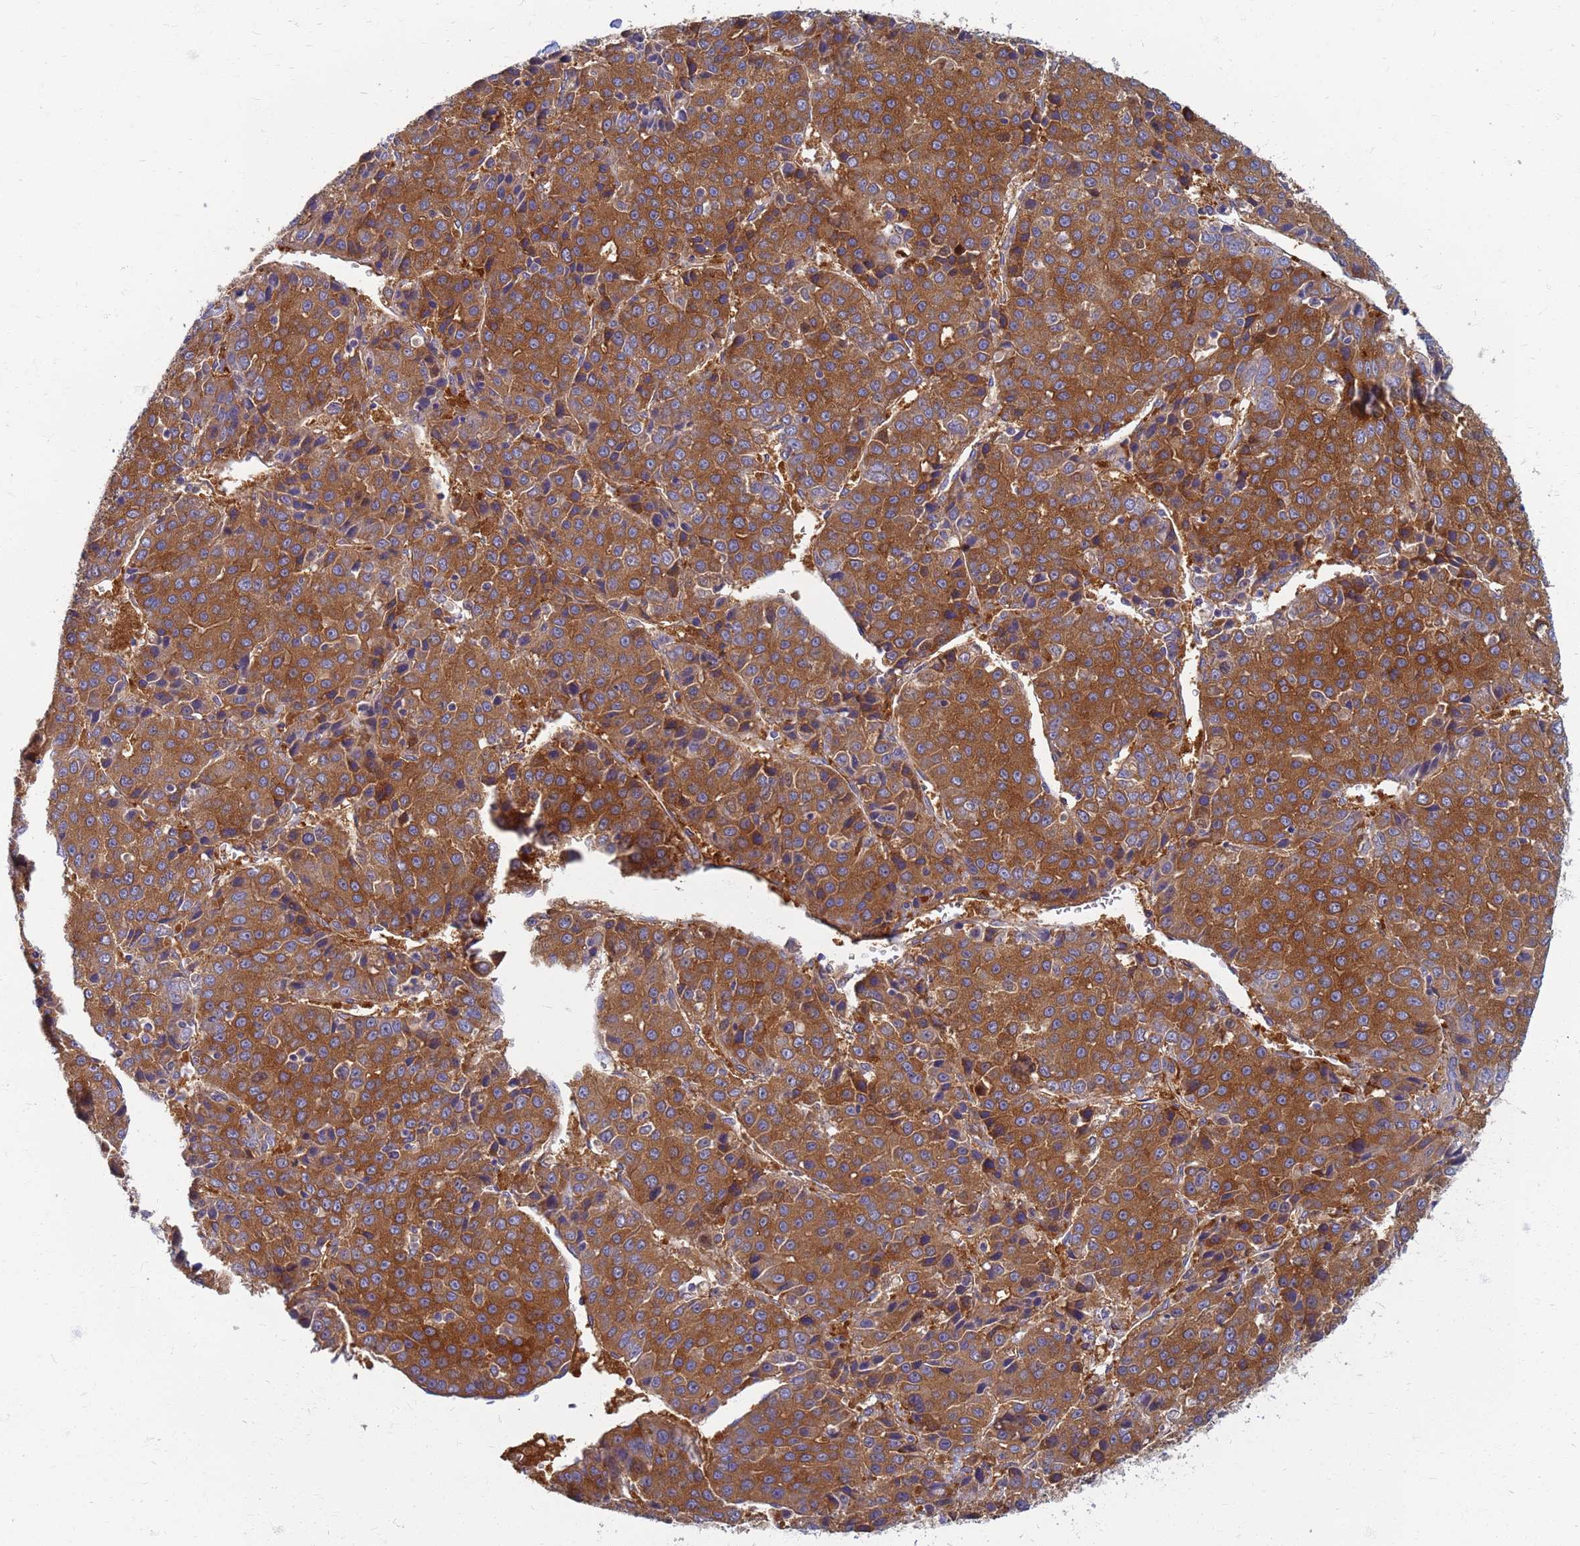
{"staining": {"intensity": "strong", "quantity": ">75%", "location": "cytoplasmic/membranous"}, "tissue": "liver cancer", "cell_type": "Tumor cells", "image_type": "cancer", "snomed": [{"axis": "morphology", "description": "Carcinoma, Hepatocellular, NOS"}, {"axis": "topography", "description": "Liver"}], "caption": "Immunohistochemical staining of liver cancer (hepatocellular carcinoma) exhibits high levels of strong cytoplasmic/membranous expression in approximately >75% of tumor cells. (DAB = brown stain, brightfield microscopy at high magnification).", "gene": "EEA1", "patient": {"sex": "male", "age": 55}}